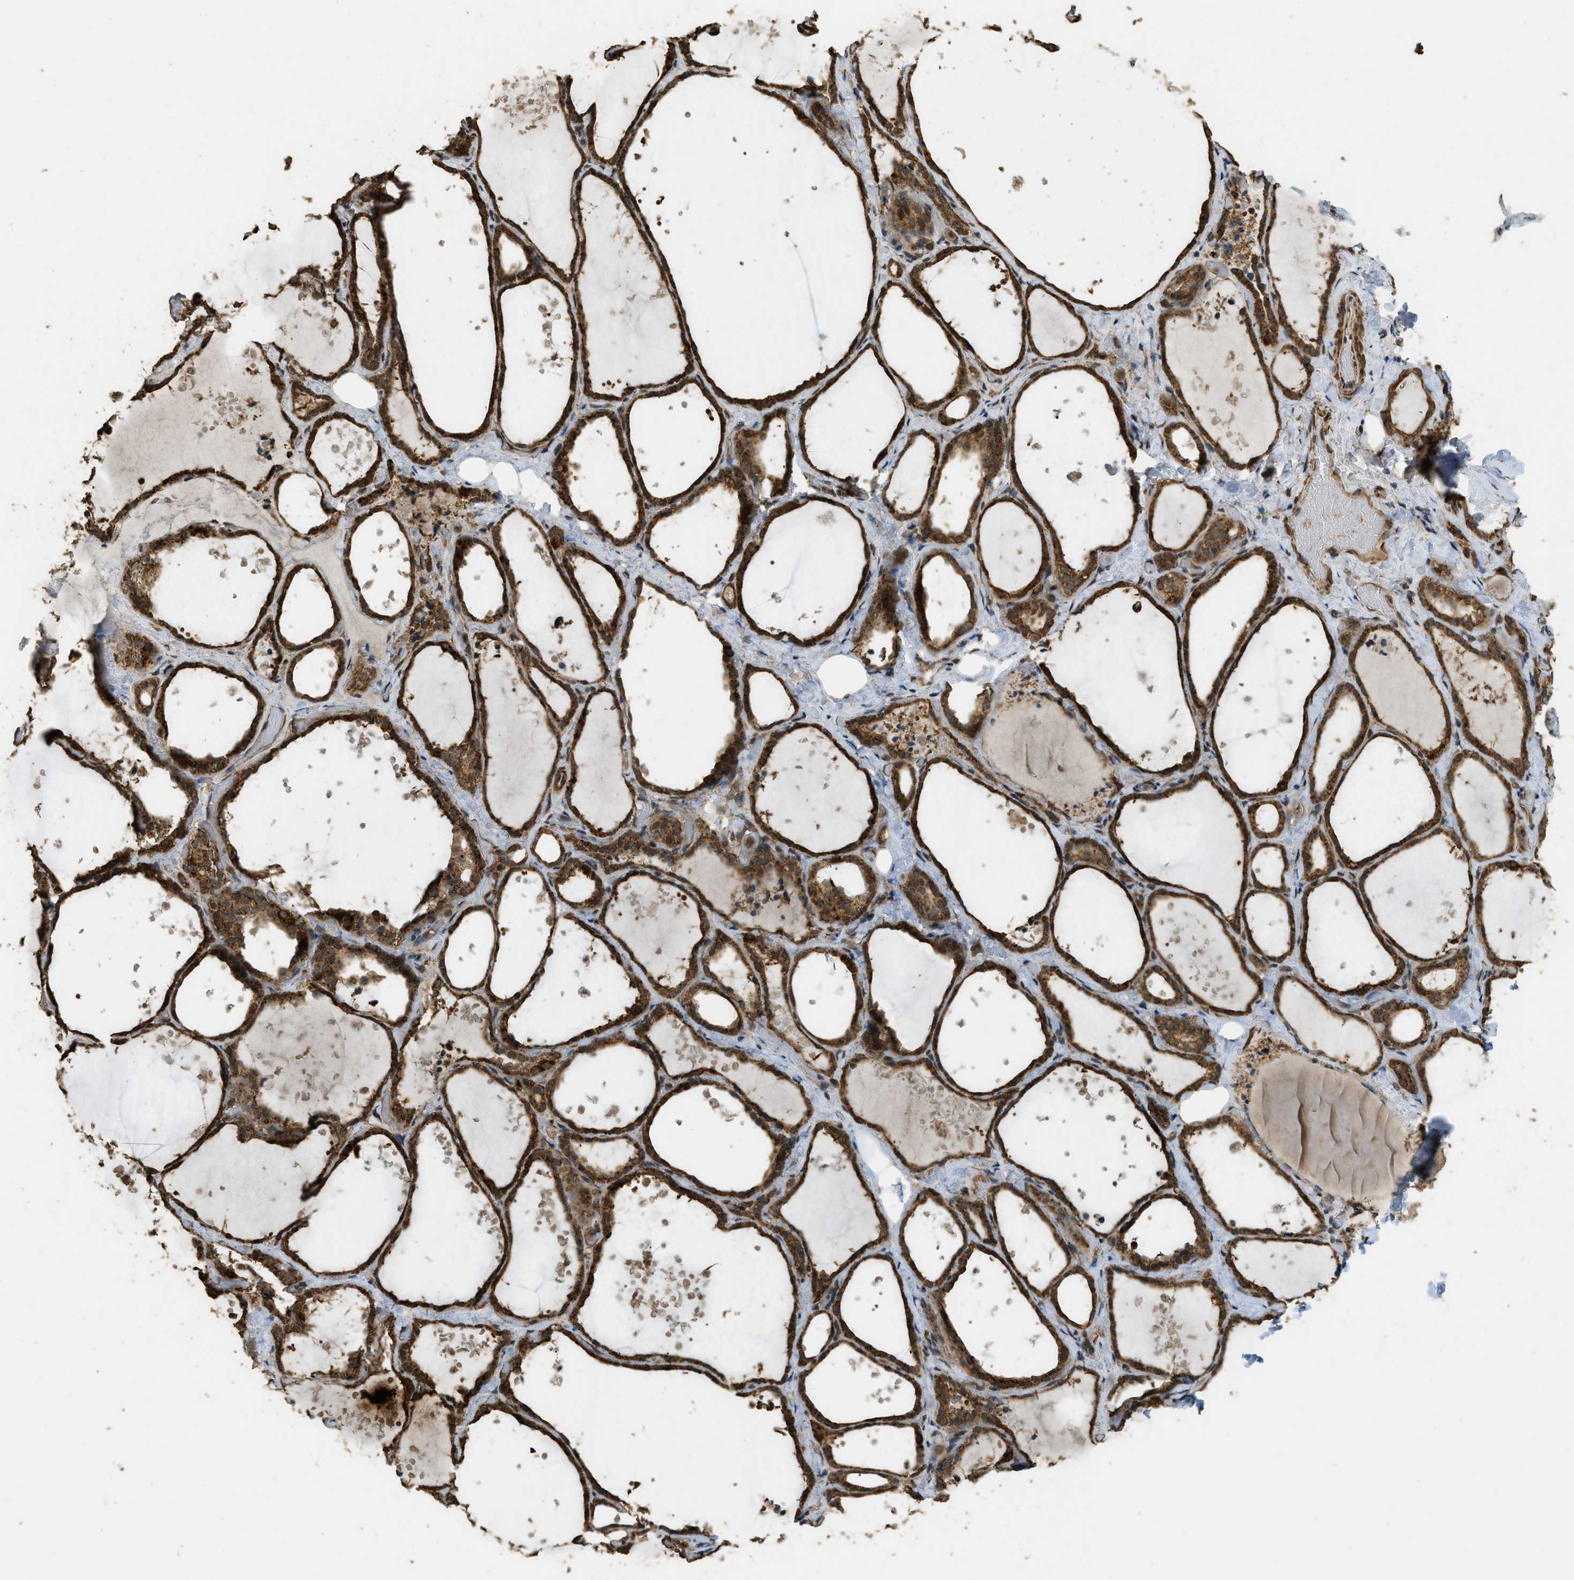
{"staining": {"intensity": "strong", "quantity": ">75%", "location": "cytoplasmic/membranous"}, "tissue": "thyroid gland", "cell_type": "Glandular cells", "image_type": "normal", "snomed": [{"axis": "morphology", "description": "Normal tissue, NOS"}, {"axis": "topography", "description": "Thyroid gland"}], "caption": "Thyroid gland stained for a protein (brown) demonstrates strong cytoplasmic/membranous positive expression in approximately >75% of glandular cells.", "gene": "CTPS1", "patient": {"sex": "female", "age": 44}}